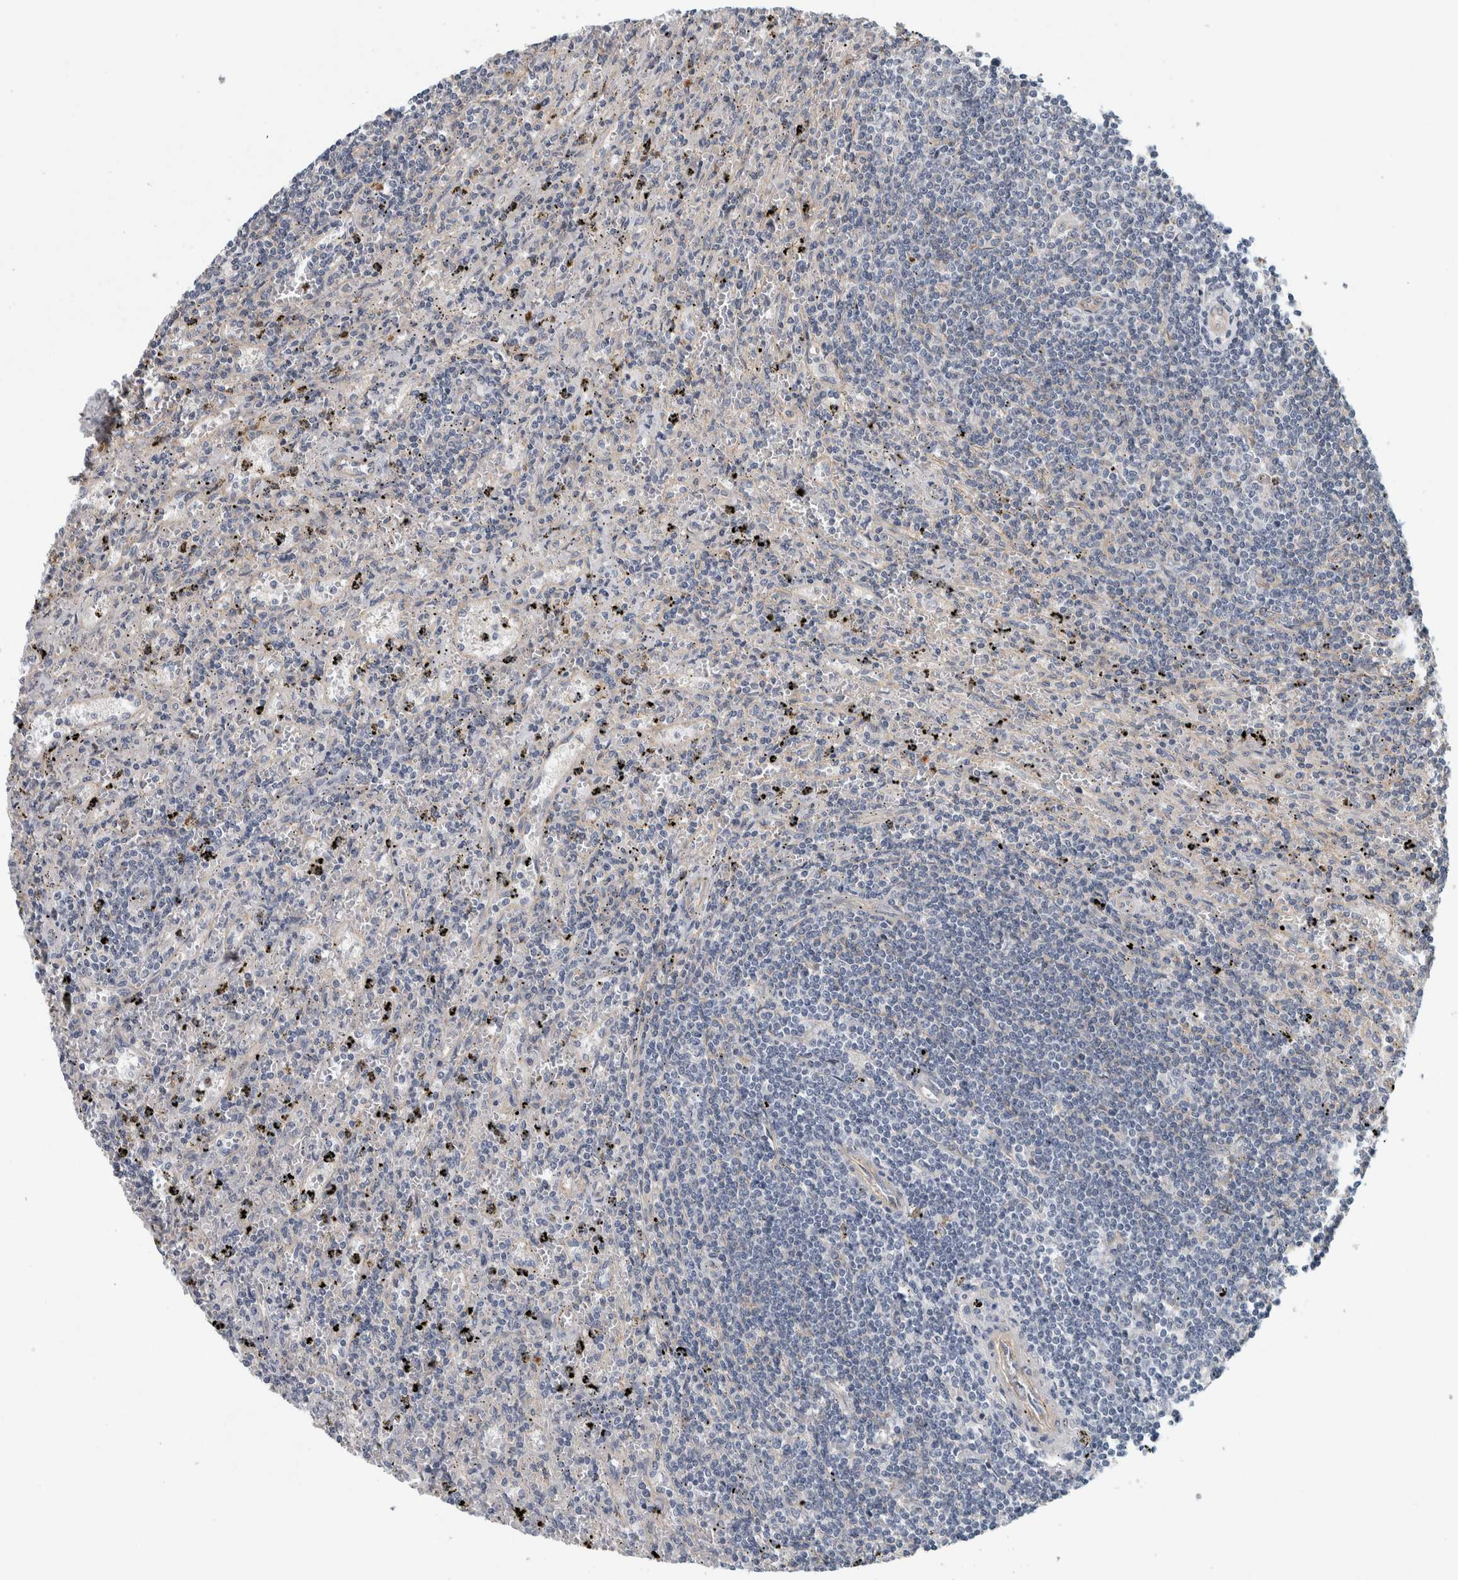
{"staining": {"intensity": "negative", "quantity": "none", "location": "none"}, "tissue": "lymphoma", "cell_type": "Tumor cells", "image_type": "cancer", "snomed": [{"axis": "morphology", "description": "Malignant lymphoma, non-Hodgkin's type, Low grade"}, {"axis": "topography", "description": "Spleen"}], "caption": "Protein analysis of lymphoma demonstrates no significant positivity in tumor cells. The staining is performed using DAB brown chromogen with nuclei counter-stained in using hematoxylin.", "gene": "KCNJ3", "patient": {"sex": "male", "age": 76}}